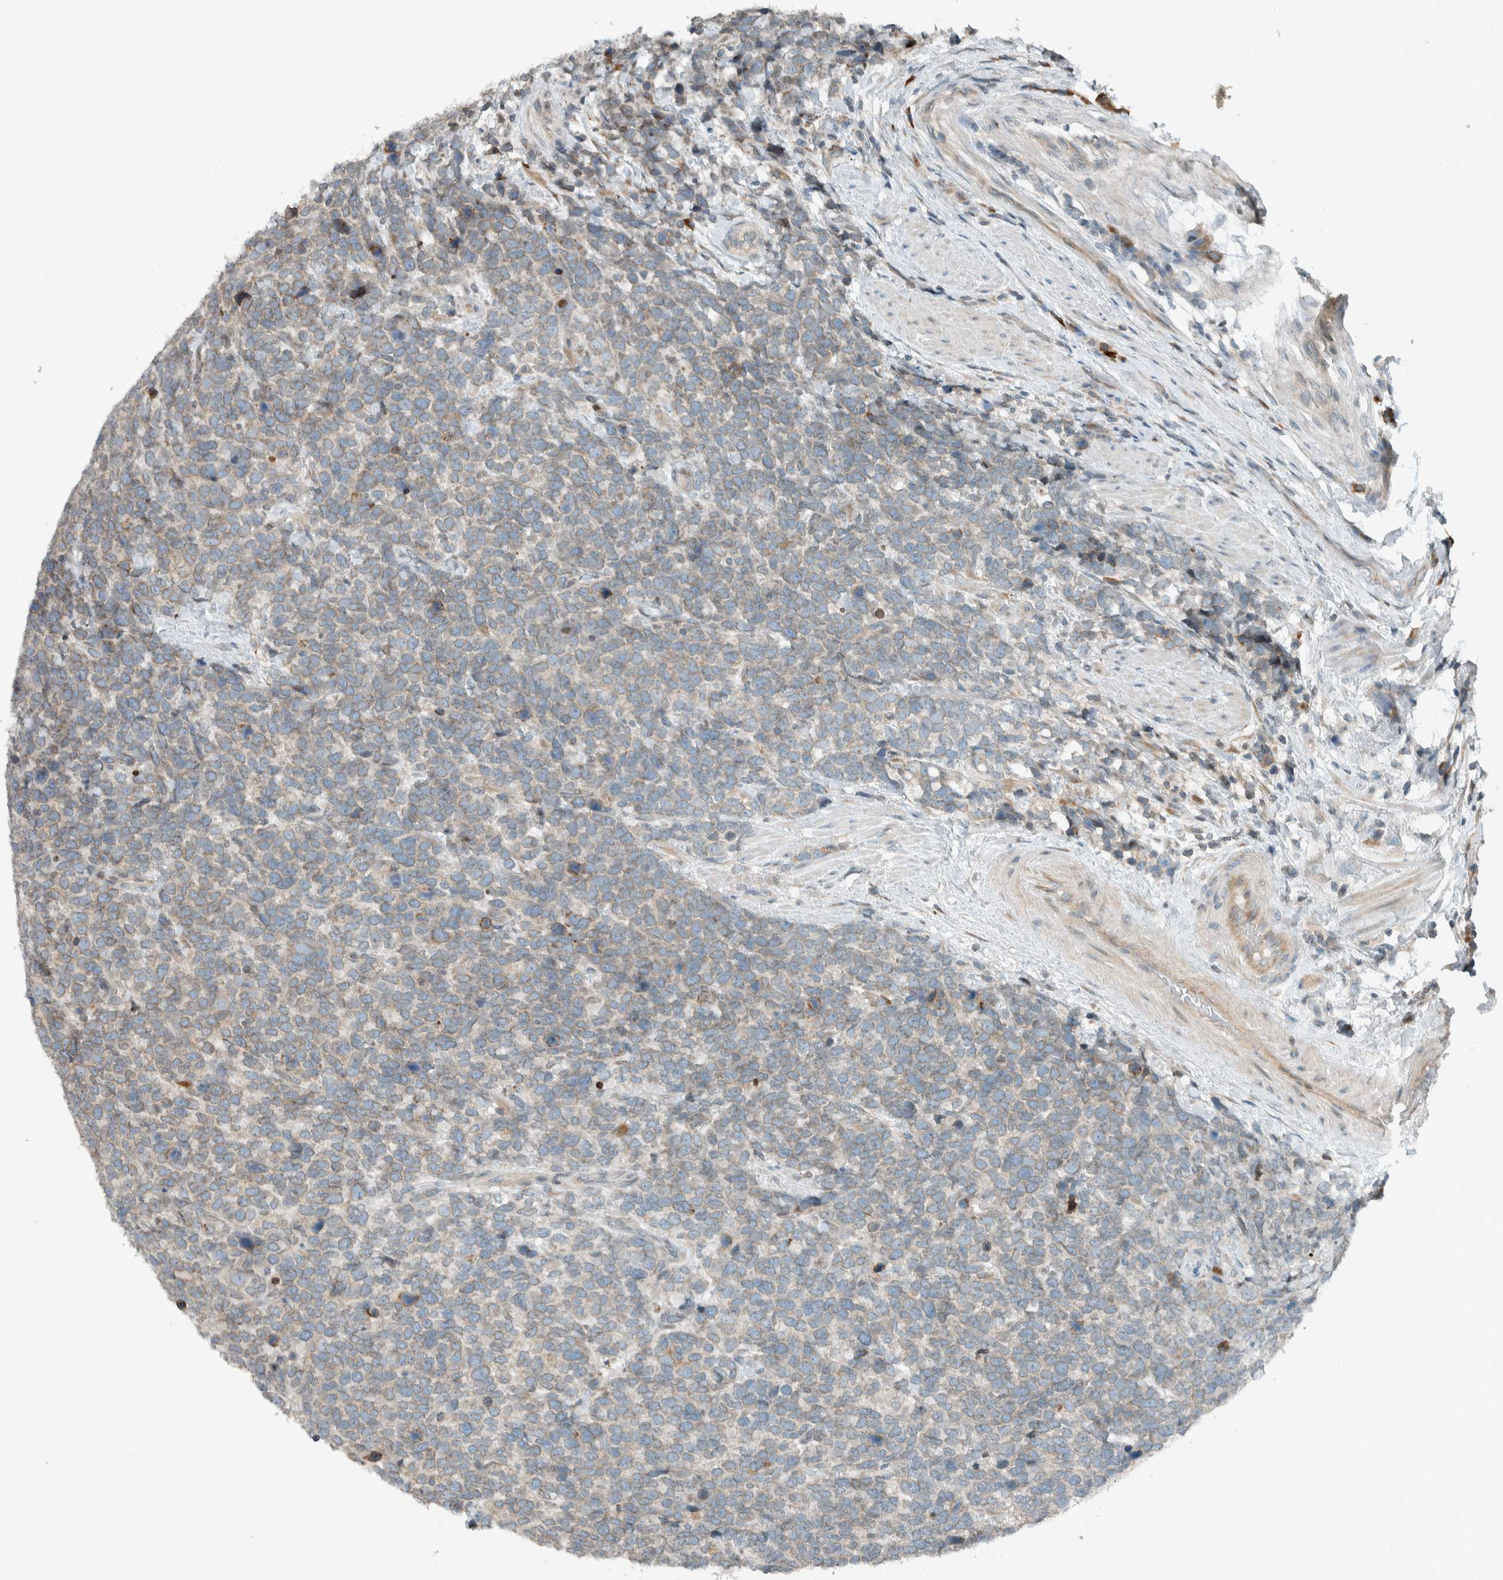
{"staining": {"intensity": "weak", "quantity": "25%-75%", "location": "cytoplasmic/membranous"}, "tissue": "urothelial cancer", "cell_type": "Tumor cells", "image_type": "cancer", "snomed": [{"axis": "morphology", "description": "Urothelial carcinoma, High grade"}, {"axis": "topography", "description": "Urinary bladder"}], "caption": "Weak cytoplasmic/membranous staining for a protein is seen in approximately 25%-75% of tumor cells of high-grade urothelial carcinoma using immunohistochemistry (IHC).", "gene": "SEL1L", "patient": {"sex": "female", "age": 82}}